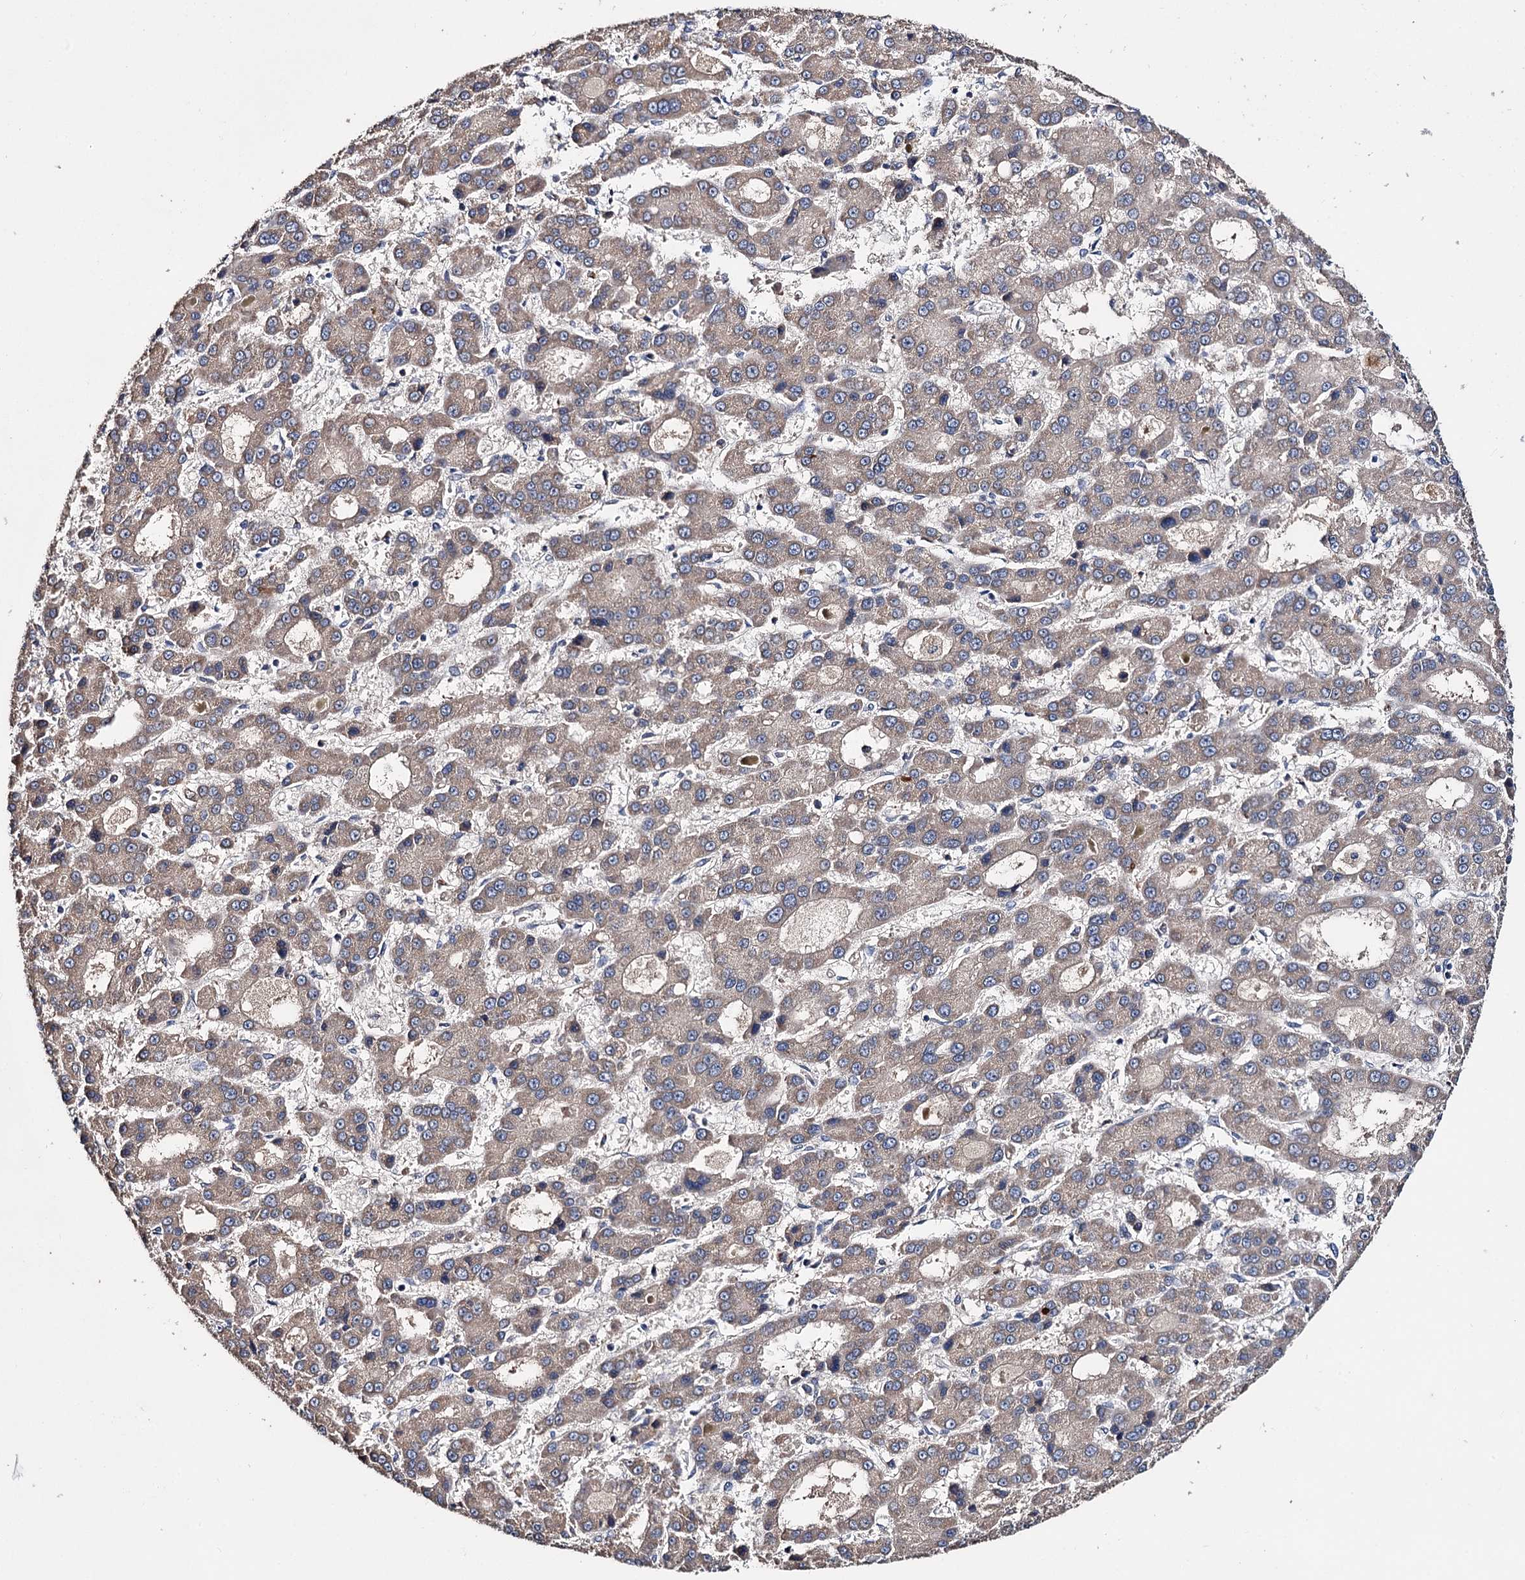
{"staining": {"intensity": "moderate", "quantity": ">75%", "location": "cytoplasmic/membranous"}, "tissue": "liver cancer", "cell_type": "Tumor cells", "image_type": "cancer", "snomed": [{"axis": "morphology", "description": "Carcinoma, Hepatocellular, NOS"}, {"axis": "topography", "description": "Liver"}], "caption": "IHC image of human liver cancer (hepatocellular carcinoma) stained for a protein (brown), which exhibits medium levels of moderate cytoplasmic/membranous expression in about >75% of tumor cells.", "gene": "CLPB", "patient": {"sex": "male", "age": 70}}